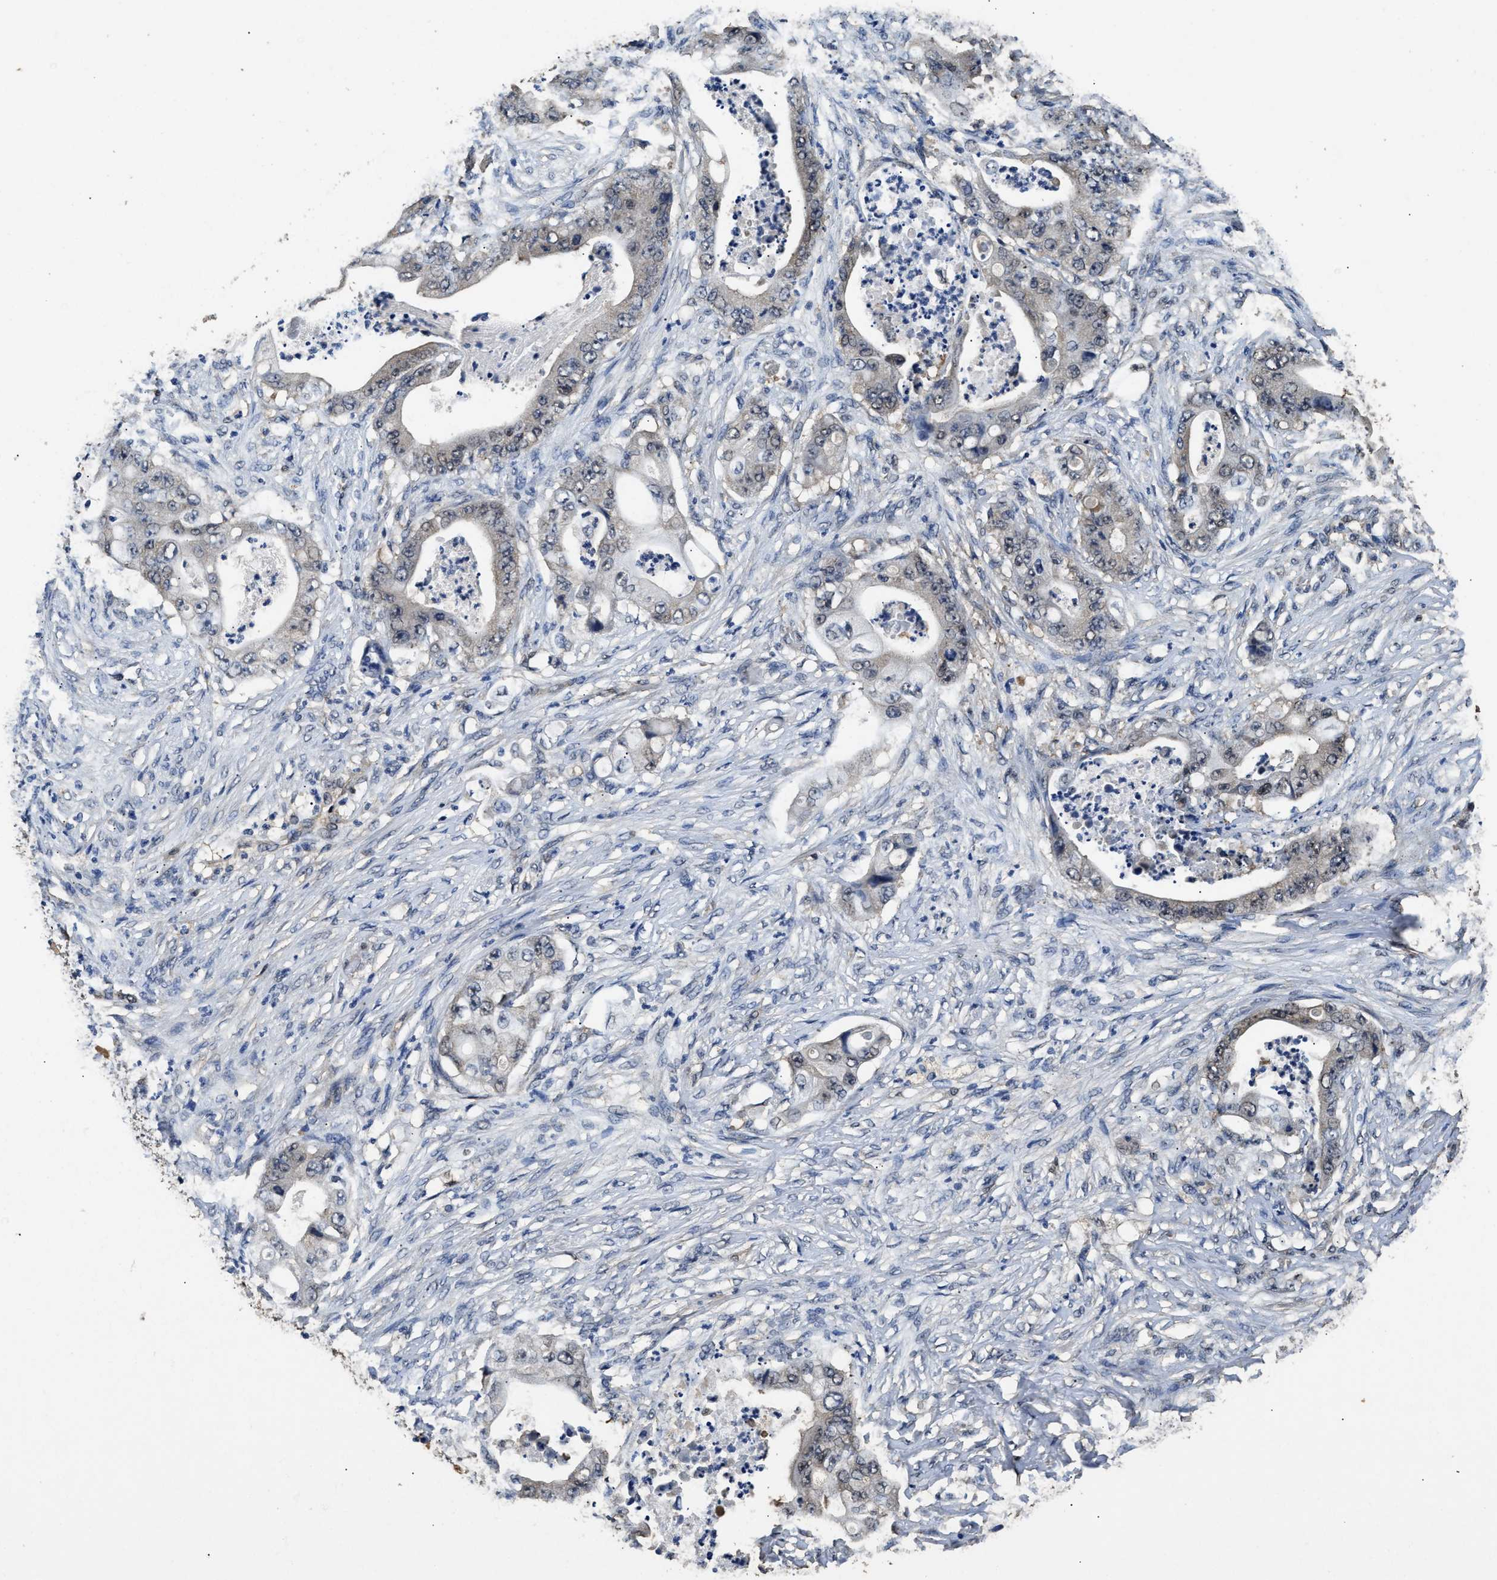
{"staining": {"intensity": "weak", "quantity": ">75%", "location": "cytoplasmic/membranous"}, "tissue": "stomach cancer", "cell_type": "Tumor cells", "image_type": "cancer", "snomed": [{"axis": "morphology", "description": "Adenocarcinoma, NOS"}, {"axis": "topography", "description": "Stomach"}], "caption": "Human stomach adenocarcinoma stained with a brown dye exhibits weak cytoplasmic/membranous positive expression in about >75% of tumor cells.", "gene": "YWHAE", "patient": {"sex": "female", "age": 73}}